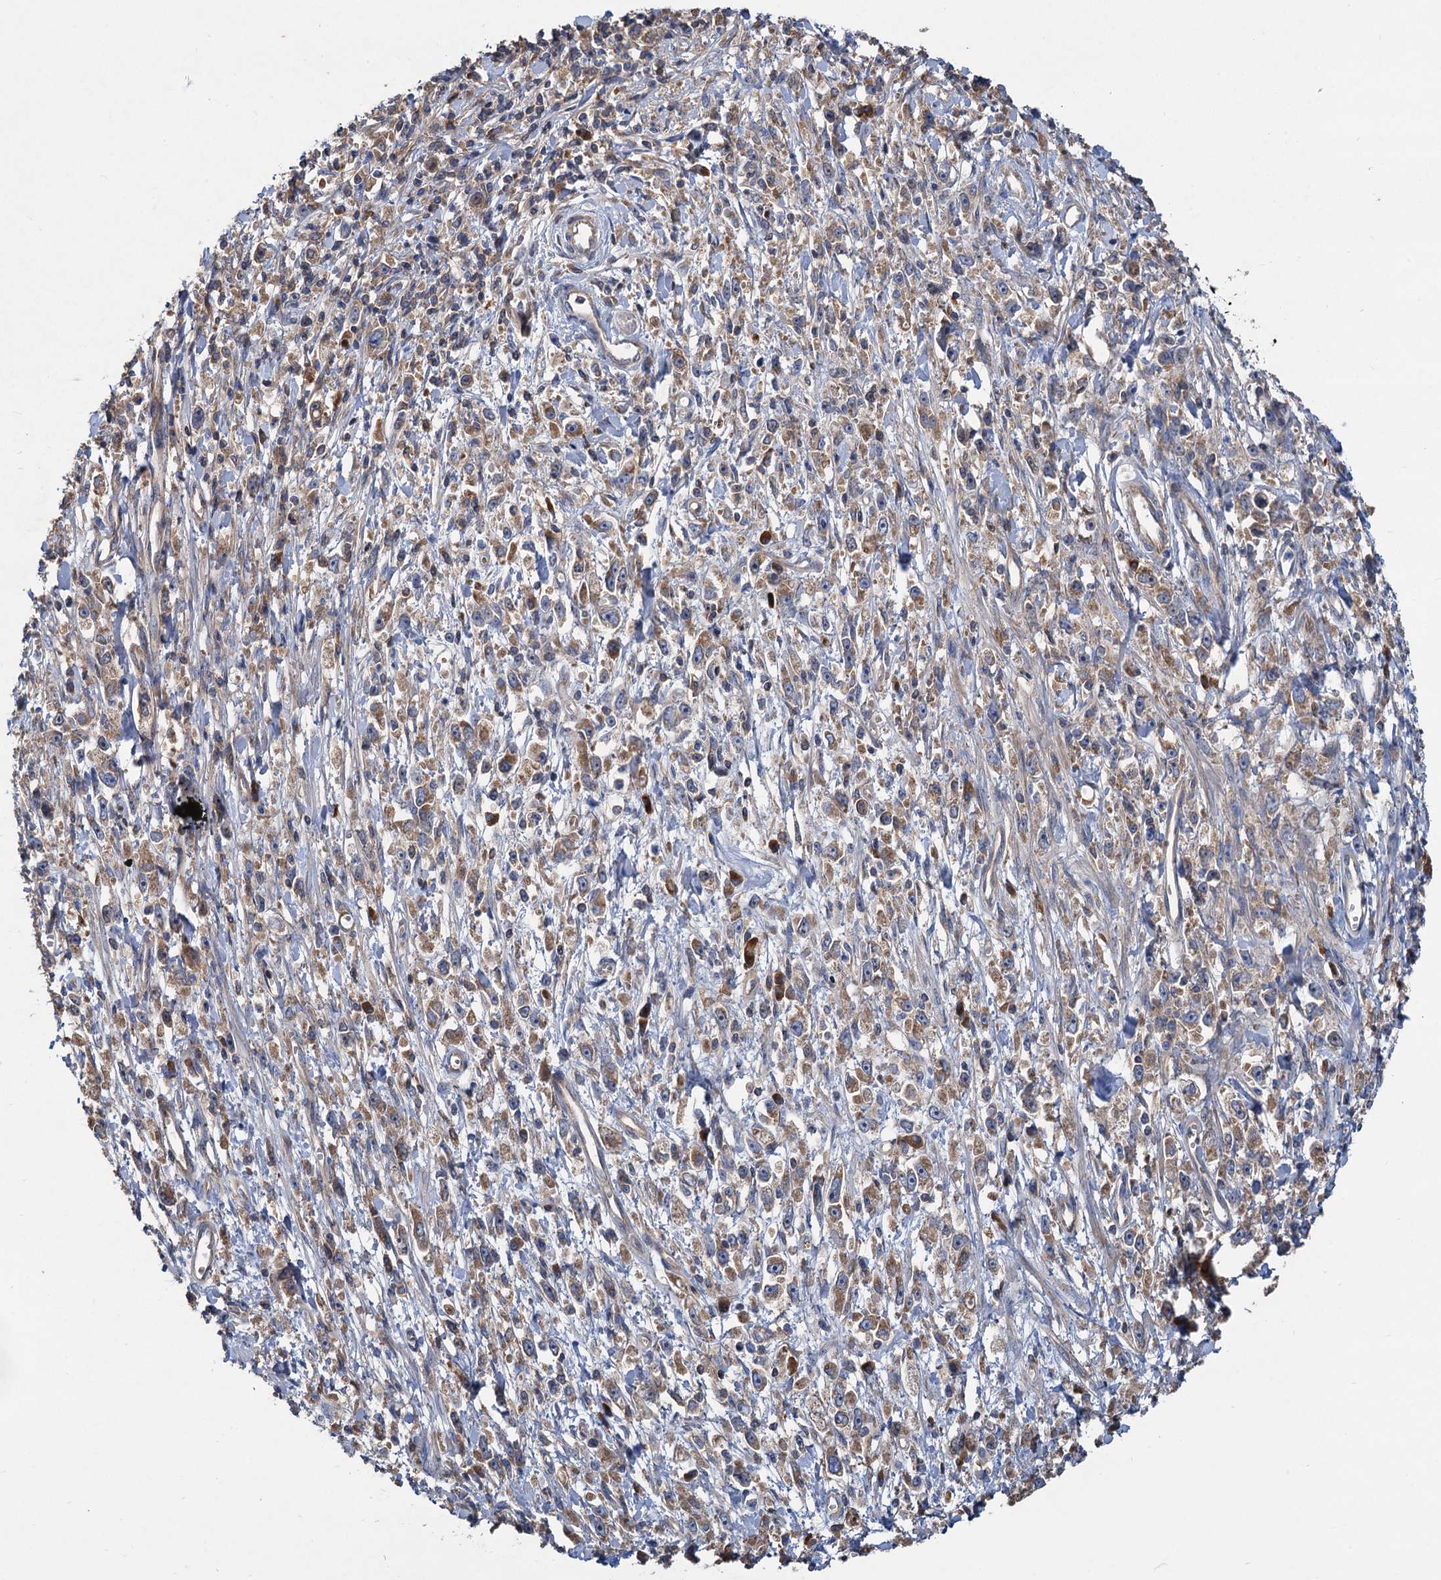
{"staining": {"intensity": "moderate", "quantity": ">75%", "location": "cytoplasmic/membranous"}, "tissue": "stomach cancer", "cell_type": "Tumor cells", "image_type": "cancer", "snomed": [{"axis": "morphology", "description": "Adenocarcinoma, NOS"}, {"axis": "topography", "description": "Stomach"}], "caption": "A high-resolution image shows immunohistochemistry staining of stomach adenocarcinoma, which demonstrates moderate cytoplasmic/membranous staining in about >75% of tumor cells. The protein is stained brown, and the nuclei are stained in blue (DAB IHC with brightfield microscopy, high magnification).", "gene": "ALKBH7", "patient": {"sex": "female", "age": 59}}